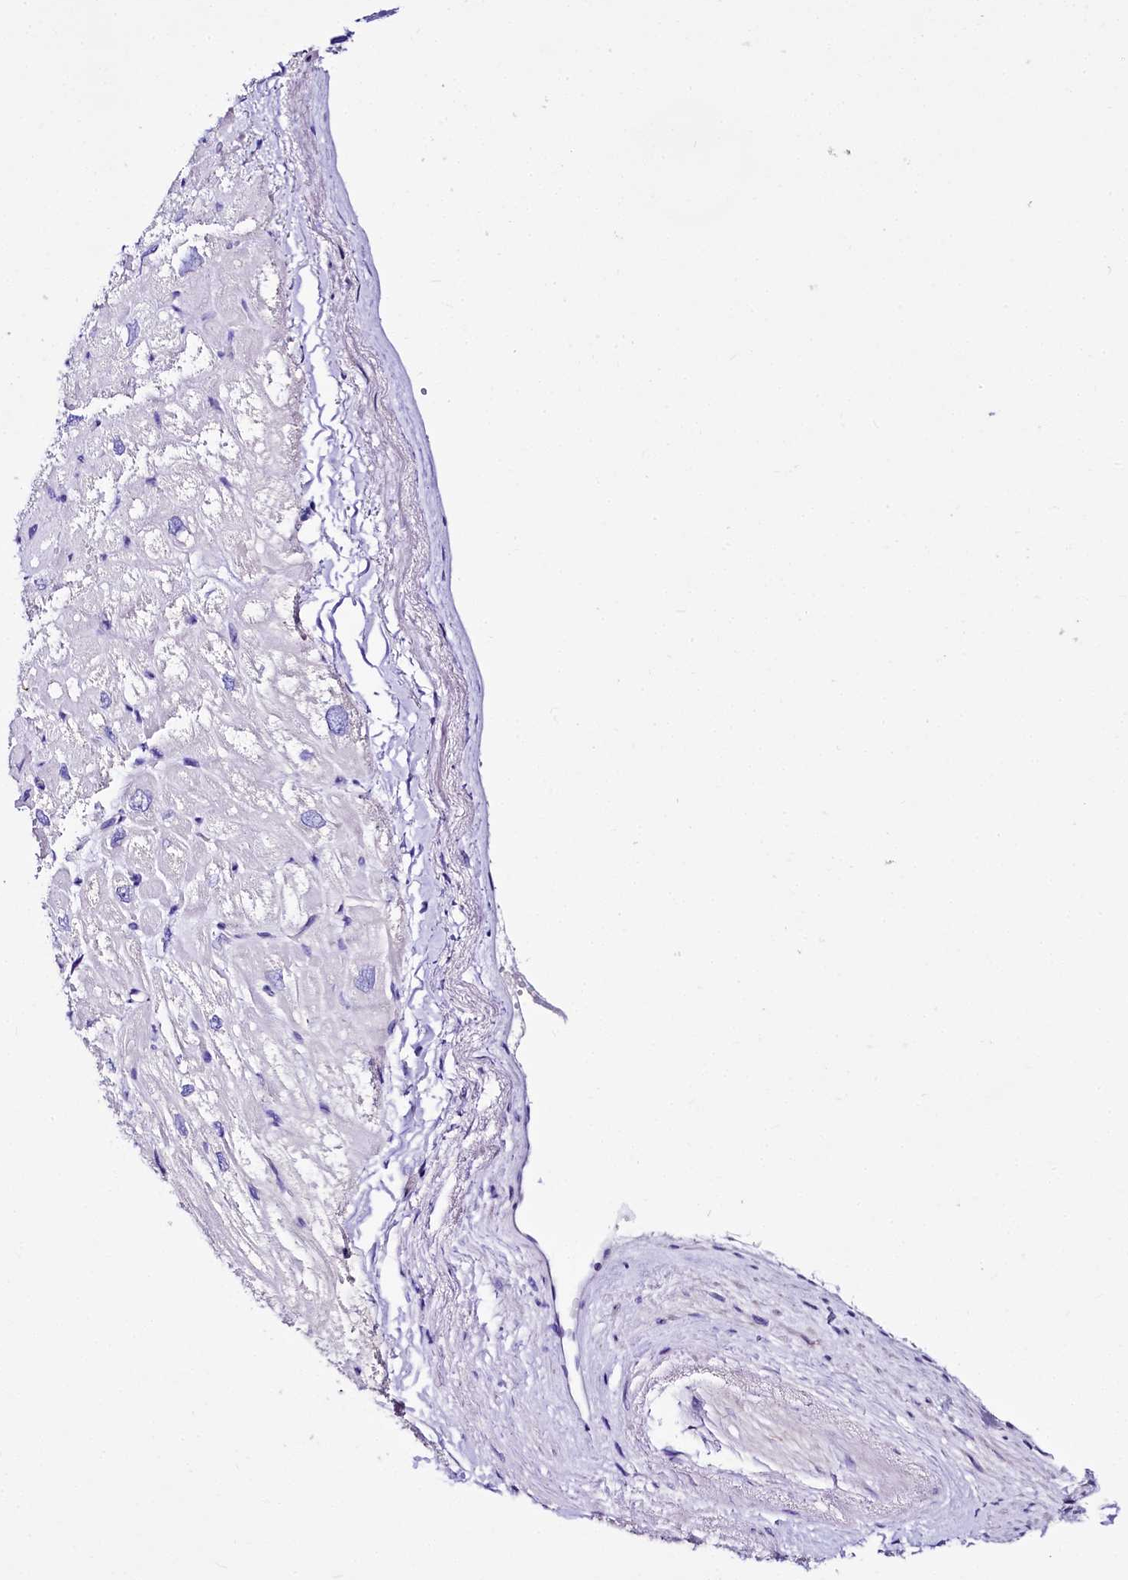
{"staining": {"intensity": "moderate", "quantity": "<25%", "location": "cytoplasmic/membranous"}, "tissue": "heart muscle", "cell_type": "Cardiomyocytes", "image_type": "normal", "snomed": [{"axis": "morphology", "description": "Normal tissue, NOS"}, {"axis": "topography", "description": "Heart"}], "caption": "Brown immunohistochemical staining in benign human heart muscle demonstrates moderate cytoplasmic/membranous positivity in about <25% of cardiomyocytes. Ihc stains the protein of interest in brown and the nuclei are stained blue.", "gene": "A2ML1", "patient": {"sex": "male", "age": 50}}